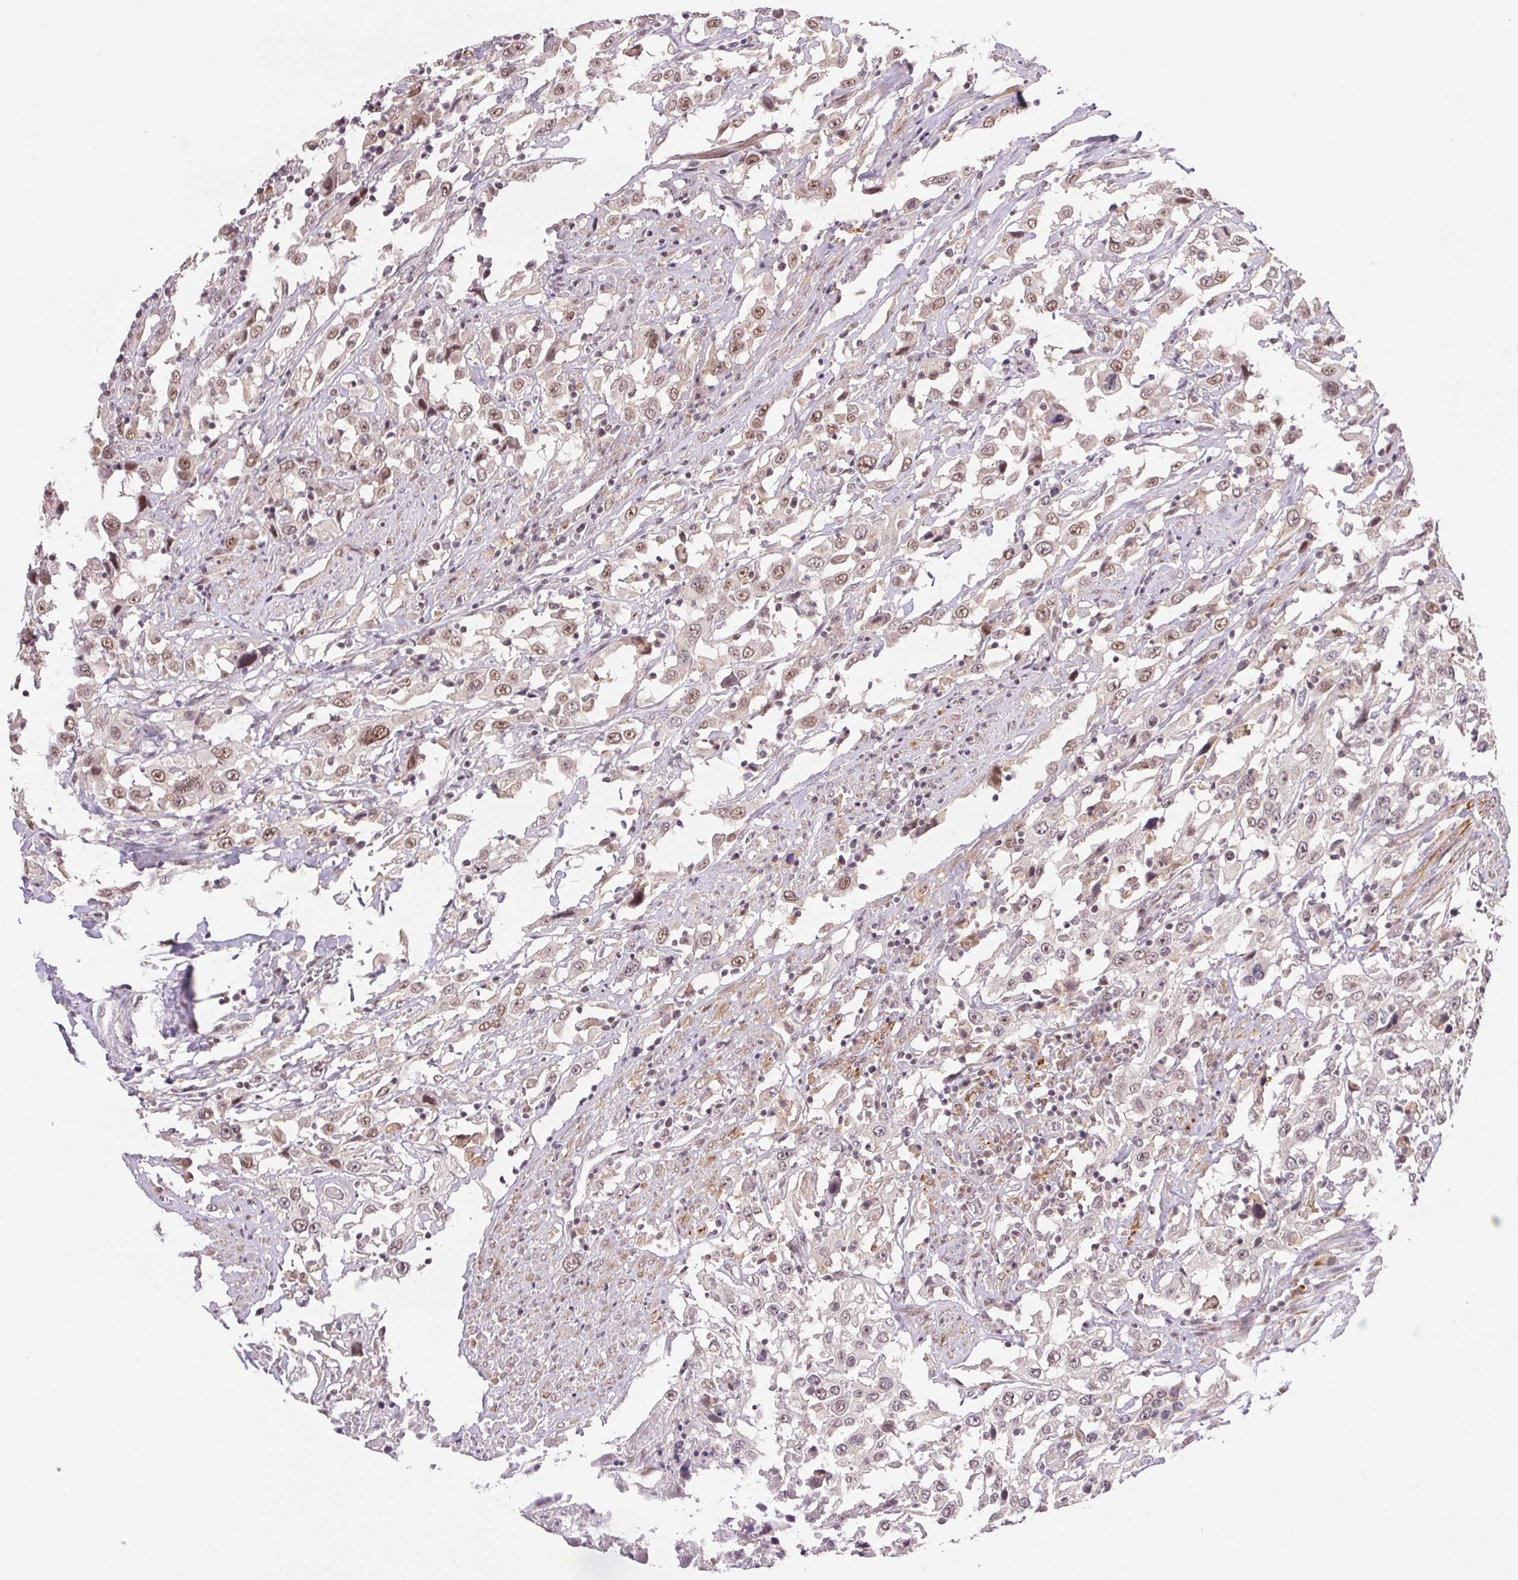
{"staining": {"intensity": "moderate", "quantity": ">75%", "location": "nuclear"}, "tissue": "urothelial cancer", "cell_type": "Tumor cells", "image_type": "cancer", "snomed": [{"axis": "morphology", "description": "Urothelial carcinoma, High grade"}, {"axis": "topography", "description": "Urinary bladder"}], "caption": "Protein analysis of urothelial carcinoma (high-grade) tissue demonstrates moderate nuclear positivity in approximately >75% of tumor cells.", "gene": "PRPF18", "patient": {"sex": "male", "age": 61}}